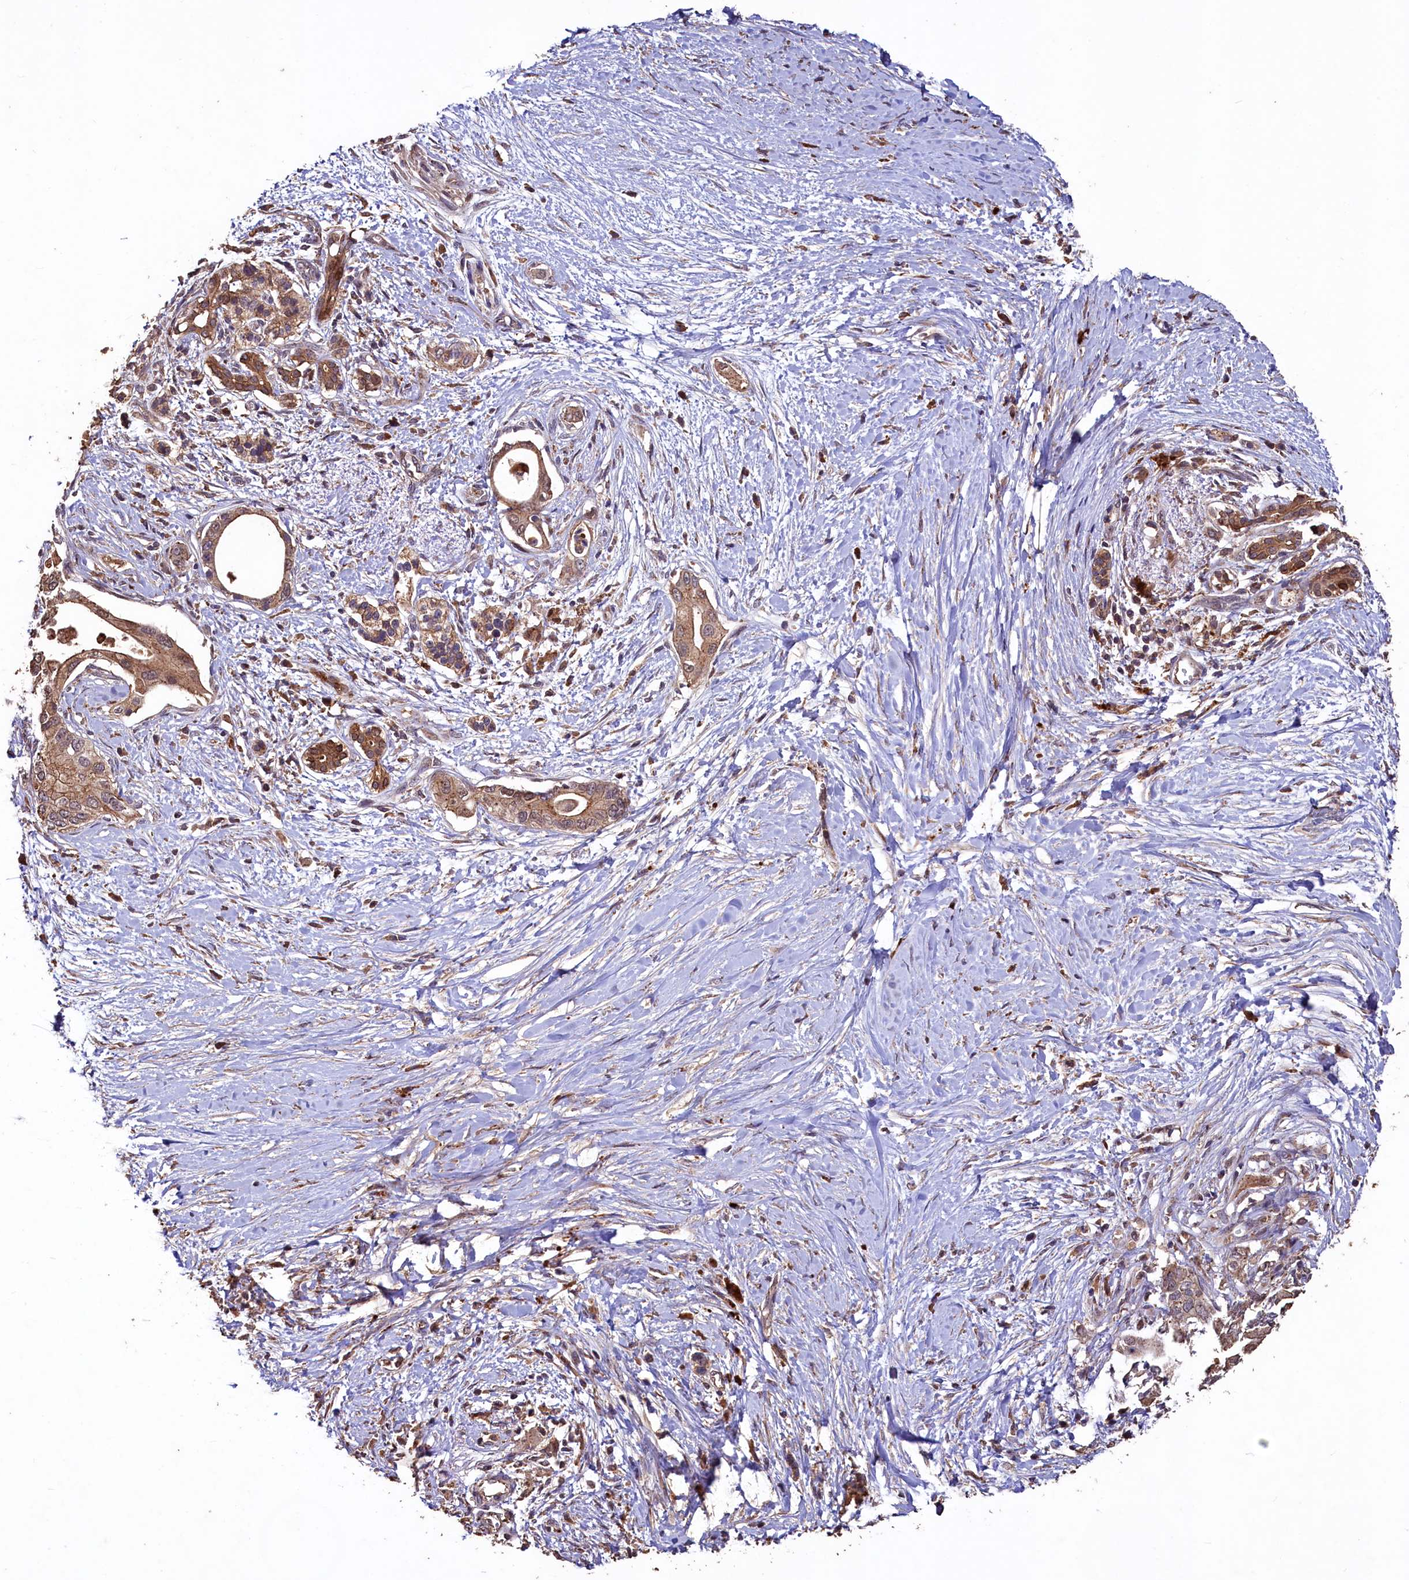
{"staining": {"intensity": "moderate", "quantity": ">75%", "location": "cytoplasmic/membranous"}, "tissue": "pancreatic cancer", "cell_type": "Tumor cells", "image_type": "cancer", "snomed": [{"axis": "morphology", "description": "Normal tissue, NOS"}, {"axis": "morphology", "description": "Adenocarcinoma, NOS"}, {"axis": "topography", "description": "Pancreas"}, {"axis": "topography", "description": "Peripheral nerve tissue"}], "caption": "Immunohistochemical staining of pancreatic cancer (adenocarcinoma) demonstrates moderate cytoplasmic/membranous protein positivity in about >75% of tumor cells.", "gene": "TMEM98", "patient": {"sex": "male", "age": 59}}